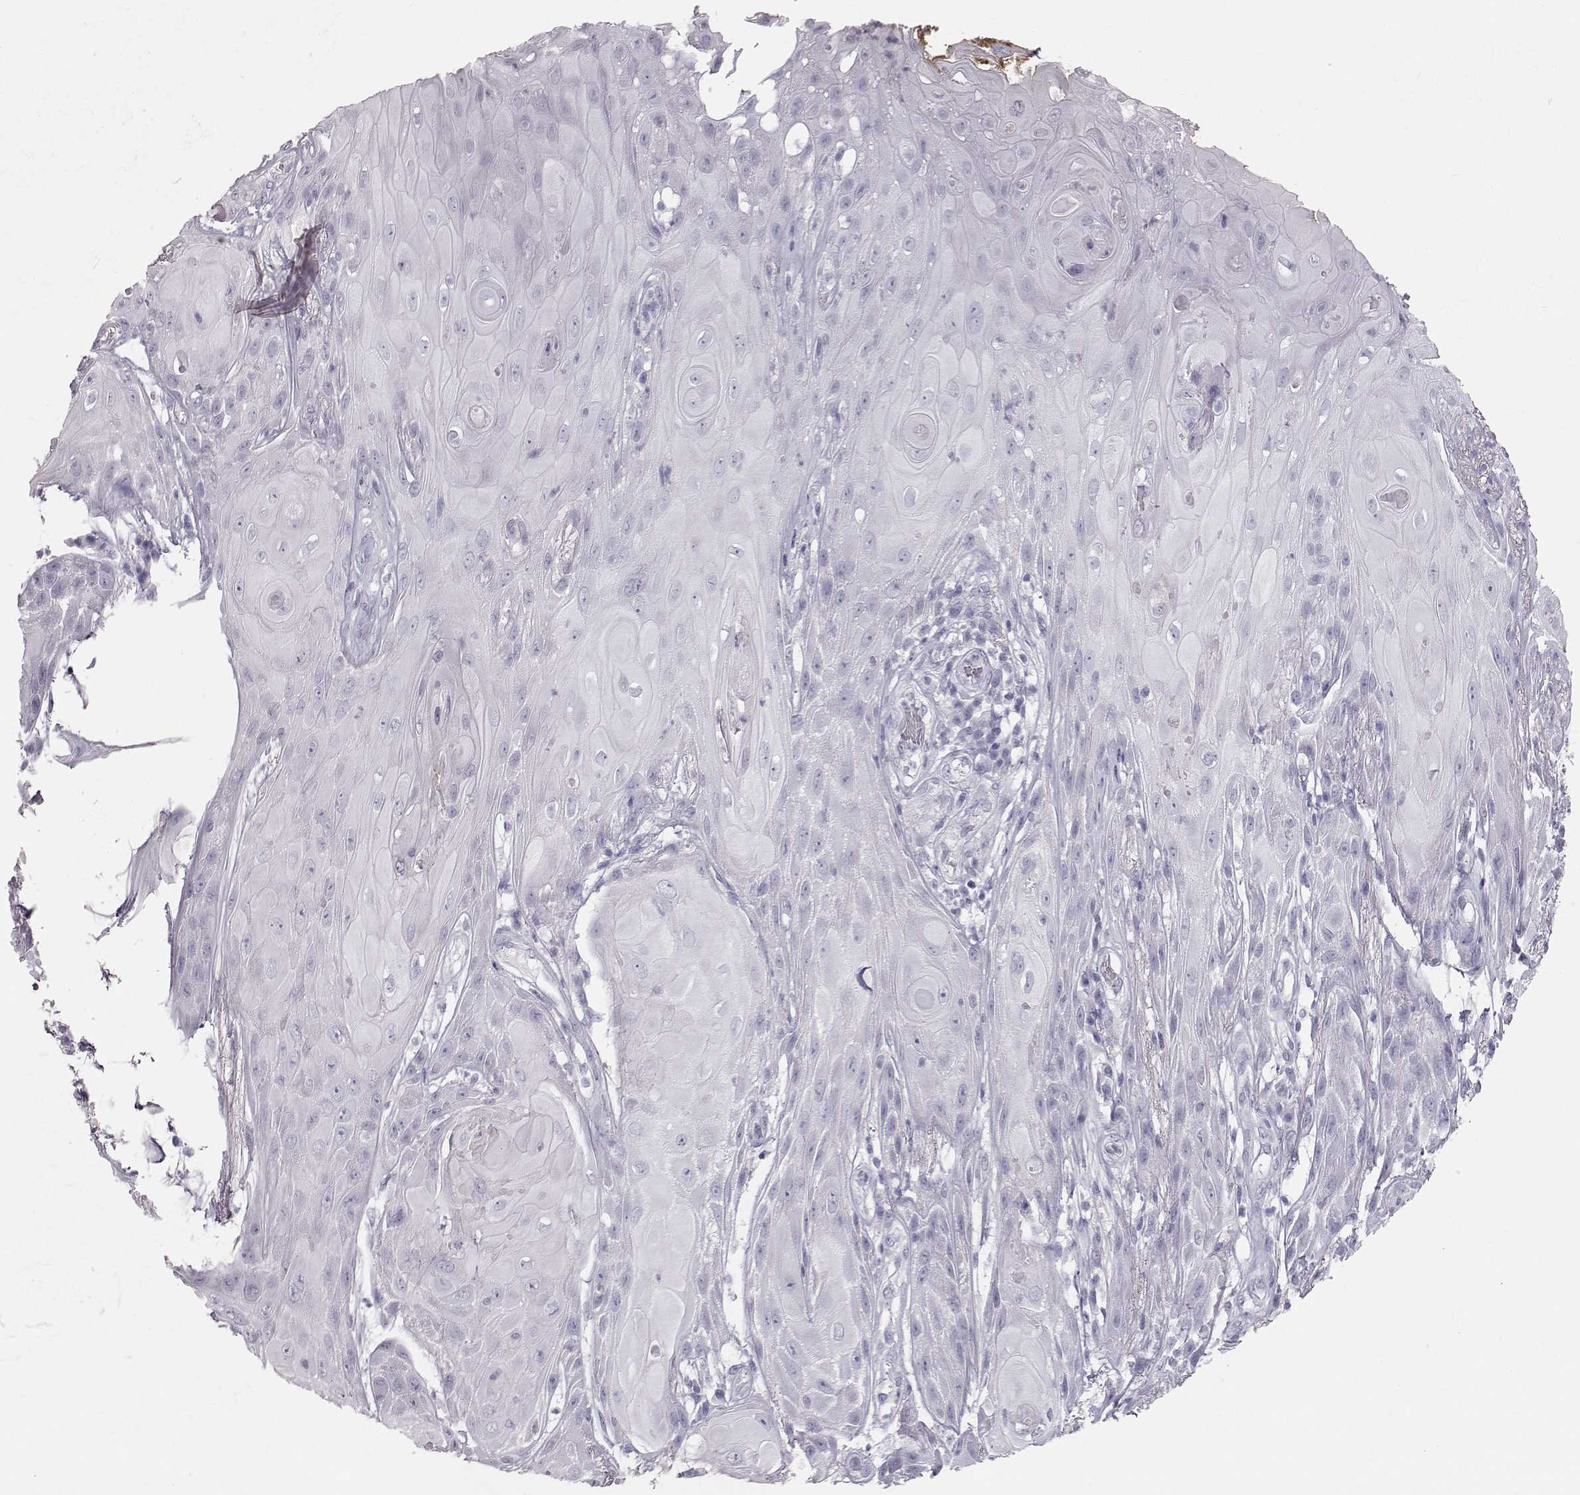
{"staining": {"intensity": "negative", "quantity": "none", "location": "none"}, "tissue": "skin cancer", "cell_type": "Tumor cells", "image_type": "cancer", "snomed": [{"axis": "morphology", "description": "Squamous cell carcinoma, NOS"}, {"axis": "topography", "description": "Skin"}], "caption": "Immunohistochemistry micrograph of neoplastic tissue: human skin cancer (squamous cell carcinoma) stained with DAB (3,3'-diaminobenzidine) displays no significant protein positivity in tumor cells.", "gene": "KRTAP16-1", "patient": {"sex": "male", "age": 62}}